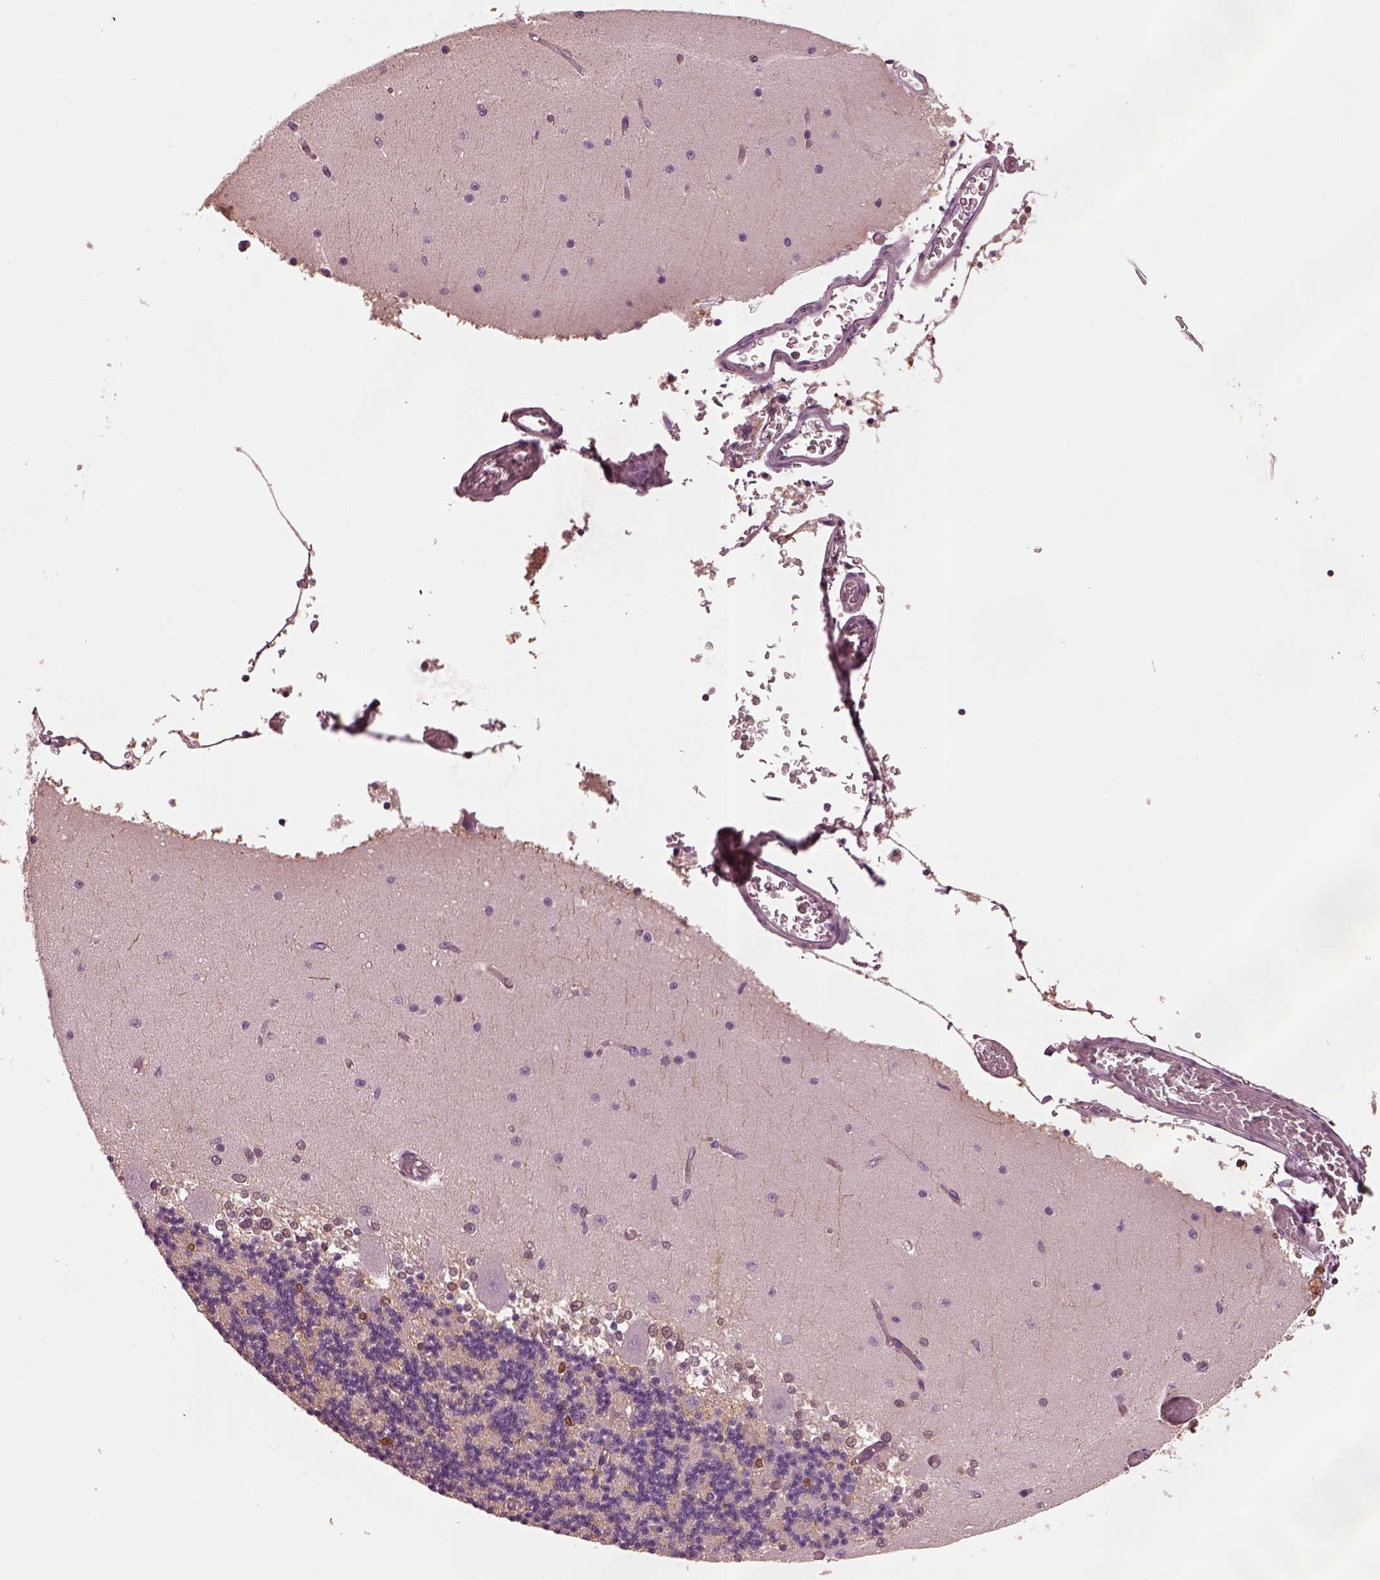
{"staining": {"intensity": "strong", "quantity": "<25%", "location": "cytoplasmic/membranous"}, "tissue": "cerebellum", "cell_type": "Cells in granular layer", "image_type": "normal", "snomed": [{"axis": "morphology", "description": "Normal tissue, NOS"}, {"axis": "topography", "description": "Cerebellum"}], "caption": "The photomicrograph shows immunohistochemical staining of unremarkable cerebellum. There is strong cytoplasmic/membranous expression is seen in approximately <25% of cells in granular layer. (IHC, brightfield microscopy, high magnification).", "gene": "SLC6A17", "patient": {"sex": "female", "age": 28}}